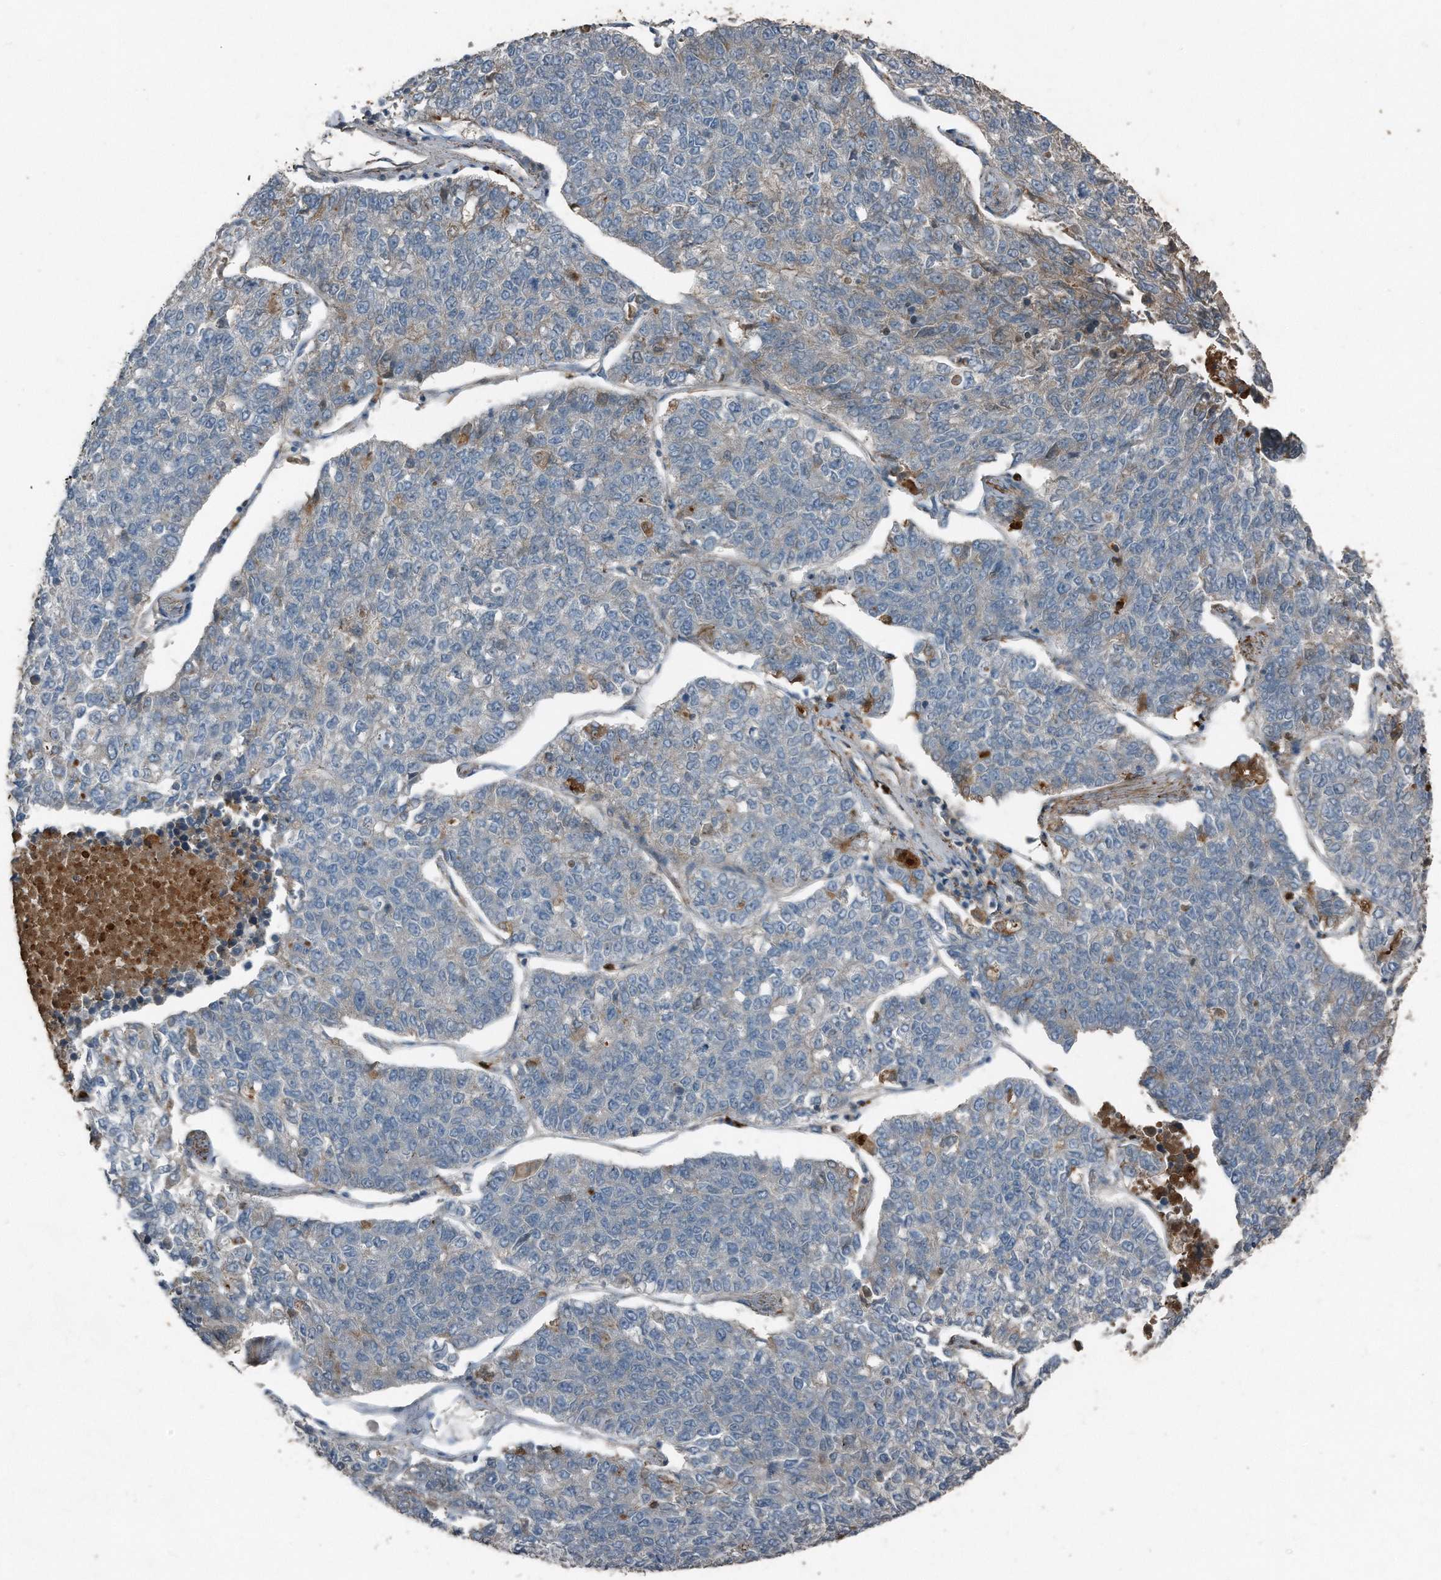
{"staining": {"intensity": "negative", "quantity": "none", "location": "none"}, "tissue": "lung cancer", "cell_type": "Tumor cells", "image_type": "cancer", "snomed": [{"axis": "morphology", "description": "Adenocarcinoma, NOS"}, {"axis": "topography", "description": "Lung"}], "caption": "This is an immunohistochemistry (IHC) histopathology image of human lung adenocarcinoma. There is no expression in tumor cells.", "gene": "C9", "patient": {"sex": "male", "age": 49}}